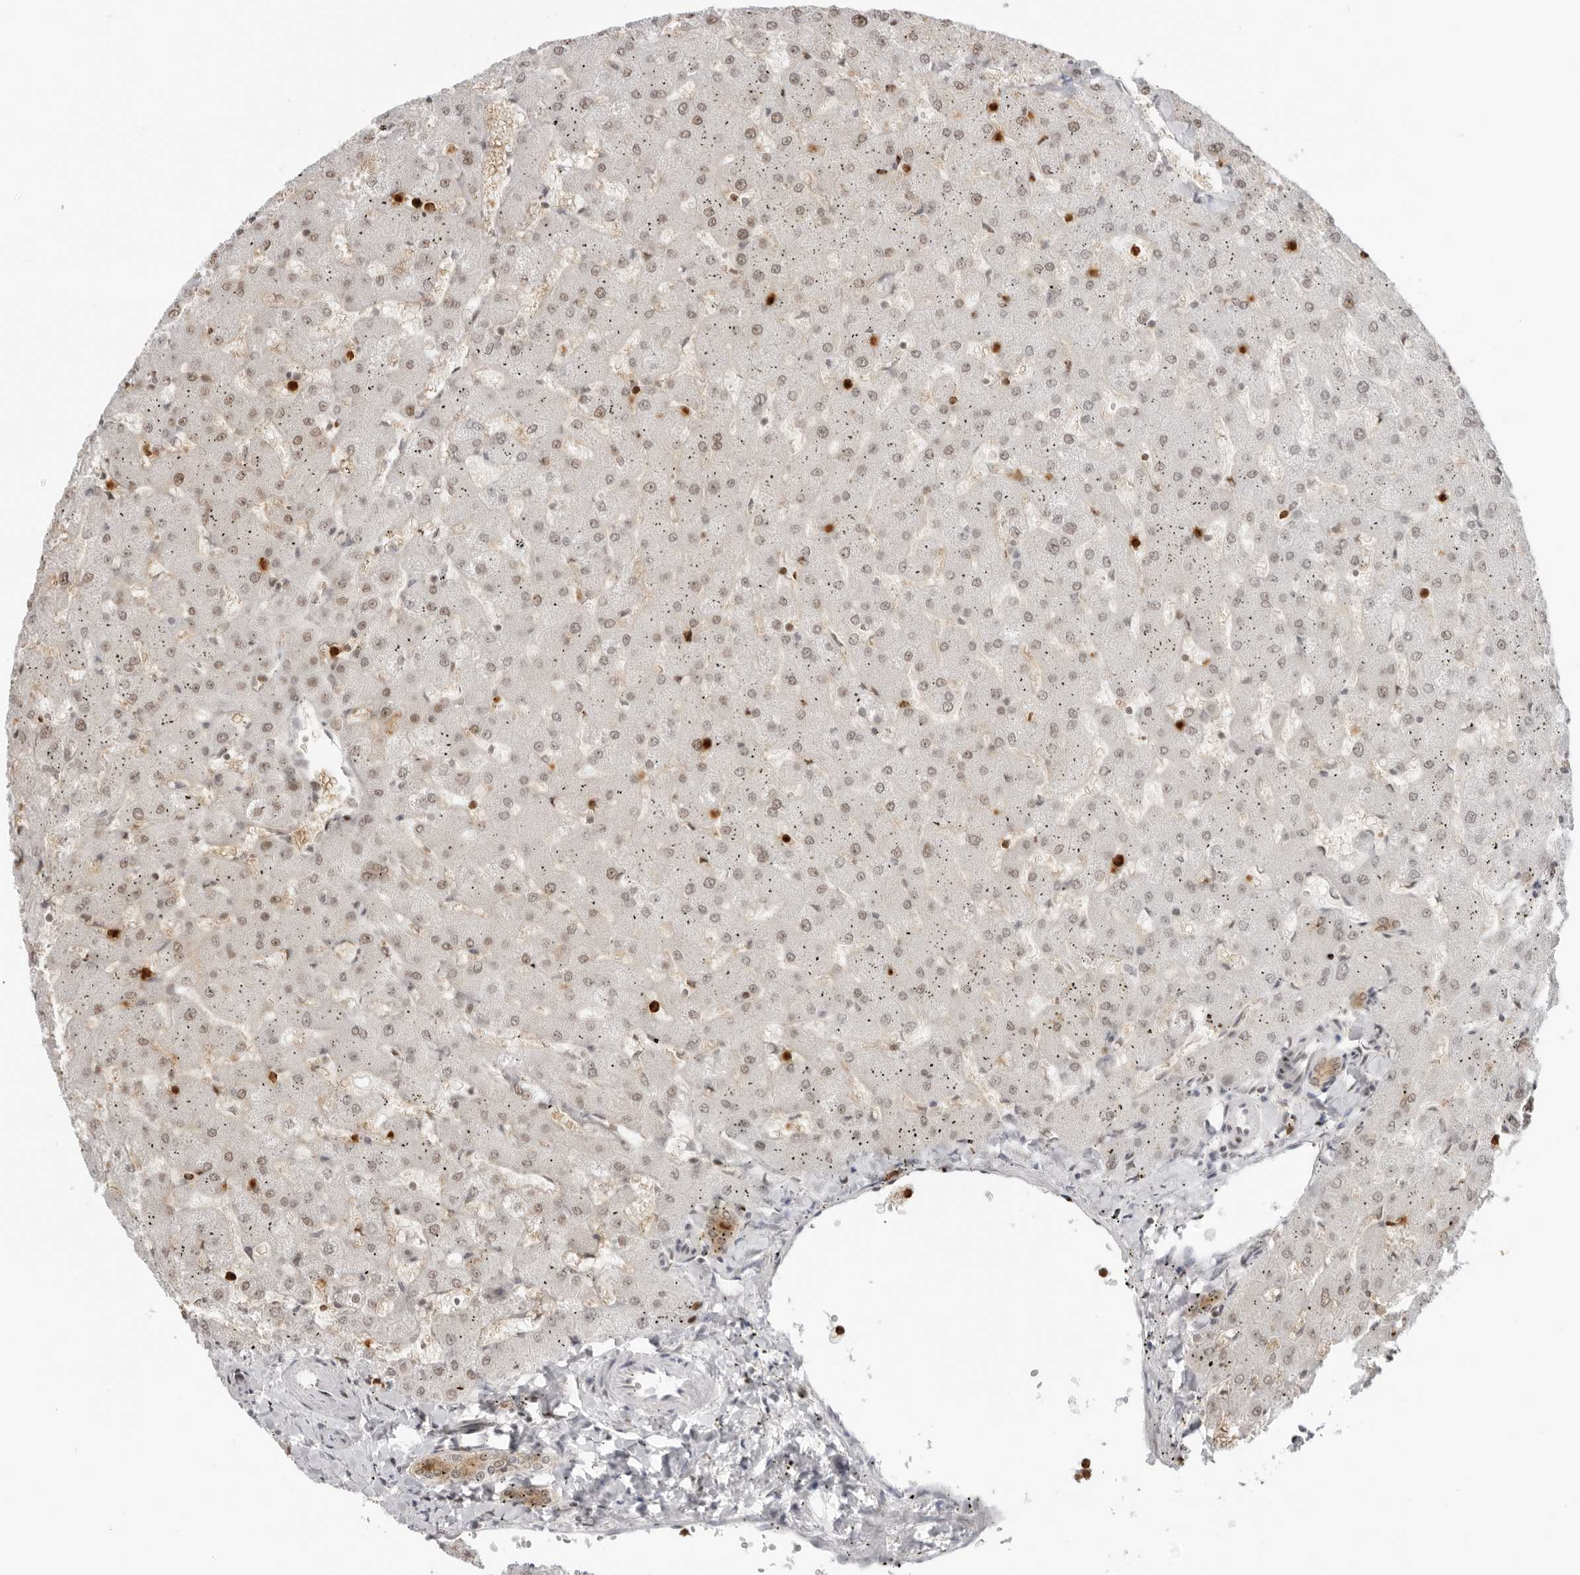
{"staining": {"intensity": "weak", "quantity": ">75%", "location": "cytoplasmic/membranous,nuclear"}, "tissue": "liver", "cell_type": "Cholangiocytes", "image_type": "normal", "snomed": [{"axis": "morphology", "description": "Normal tissue, NOS"}, {"axis": "topography", "description": "Liver"}], "caption": "The image exhibits staining of unremarkable liver, revealing weak cytoplasmic/membranous,nuclear protein staining (brown color) within cholangiocytes.", "gene": "RNF146", "patient": {"sex": "female", "age": 63}}